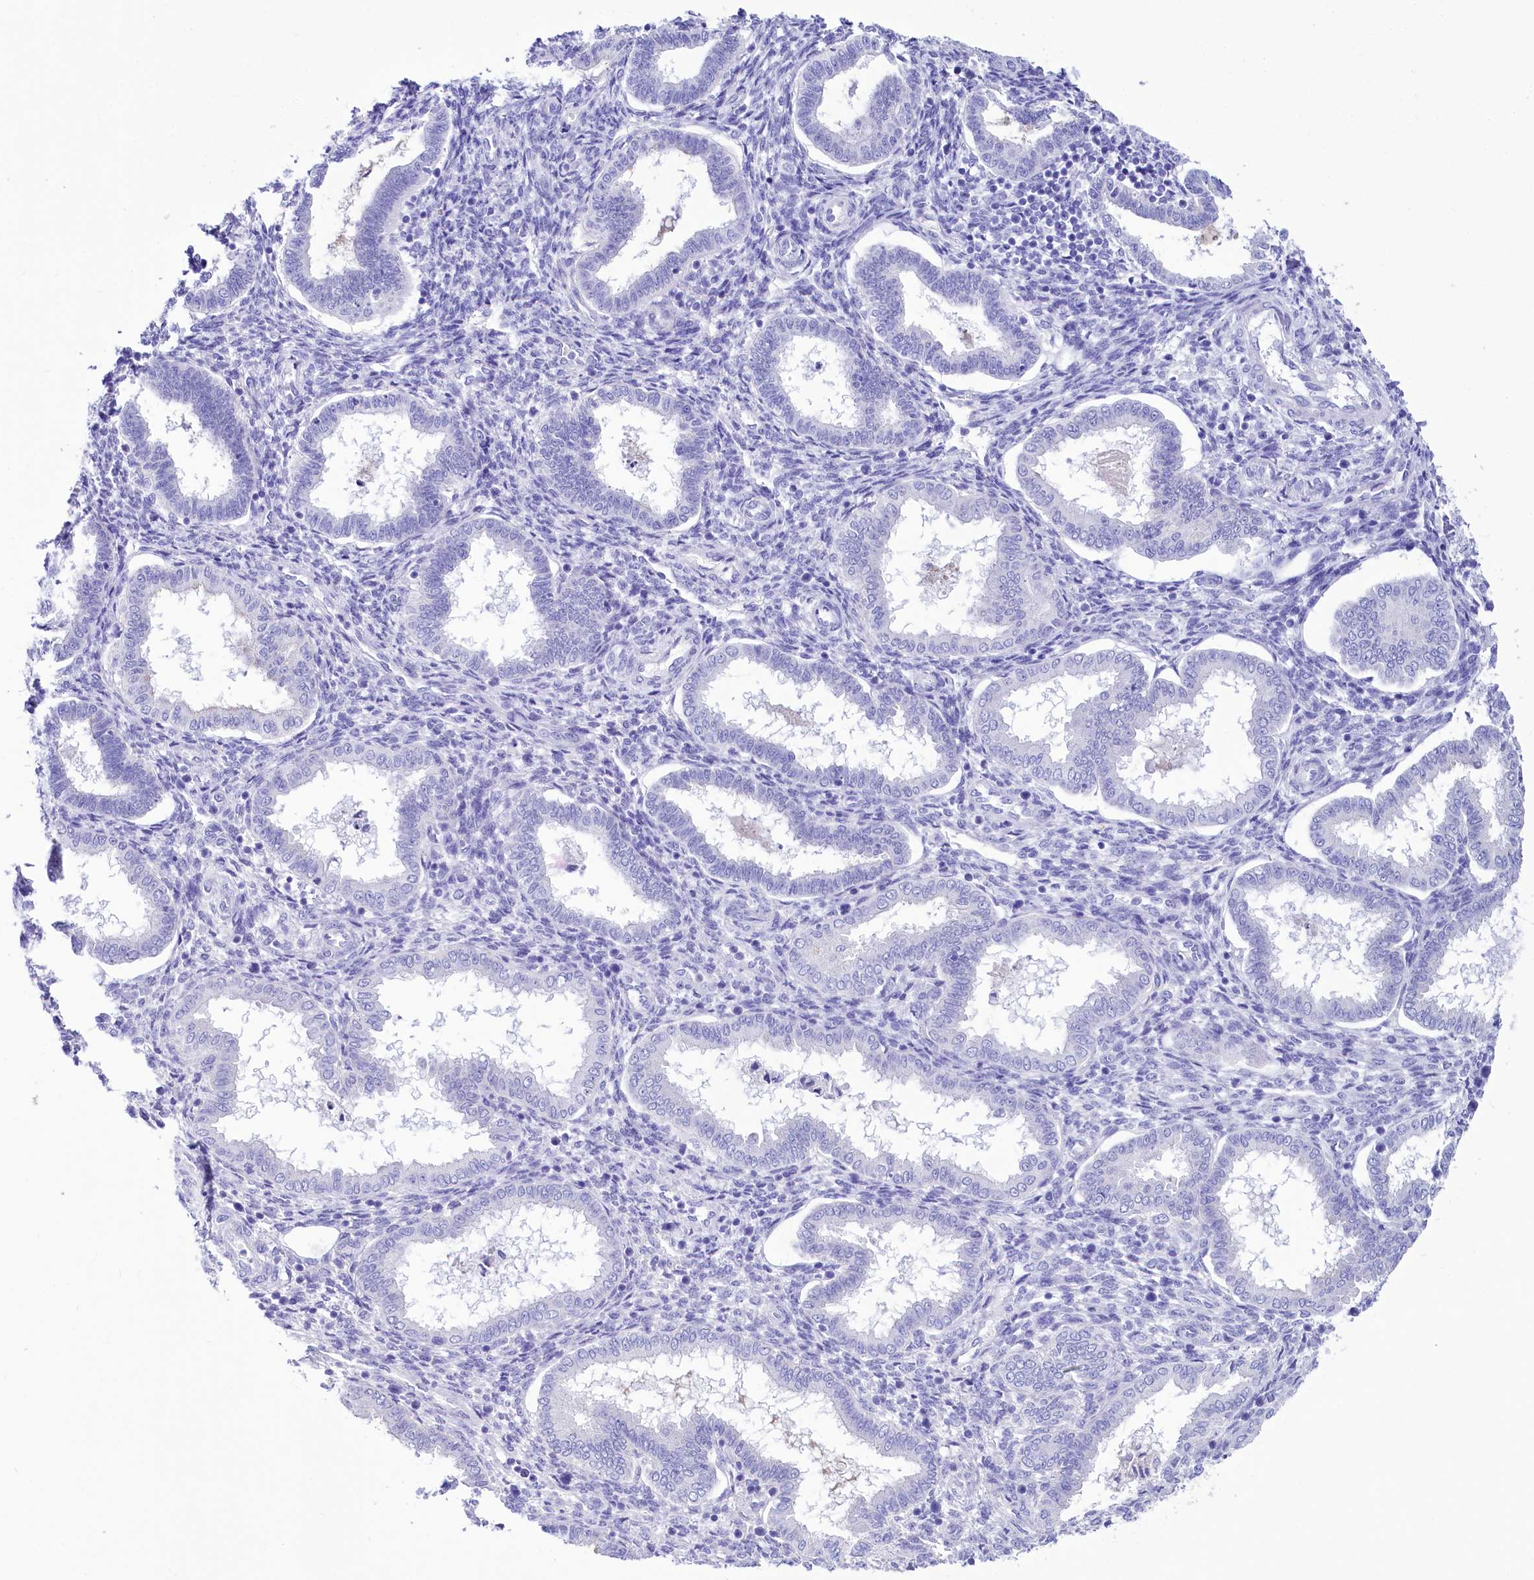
{"staining": {"intensity": "negative", "quantity": "none", "location": "none"}, "tissue": "endometrium", "cell_type": "Cells in endometrial stroma", "image_type": "normal", "snomed": [{"axis": "morphology", "description": "Normal tissue, NOS"}, {"axis": "topography", "description": "Endometrium"}], "caption": "A high-resolution photomicrograph shows immunohistochemistry staining of normal endometrium, which exhibits no significant positivity in cells in endometrial stroma.", "gene": "TTC36", "patient": {"sex": "female", "age": 24}}